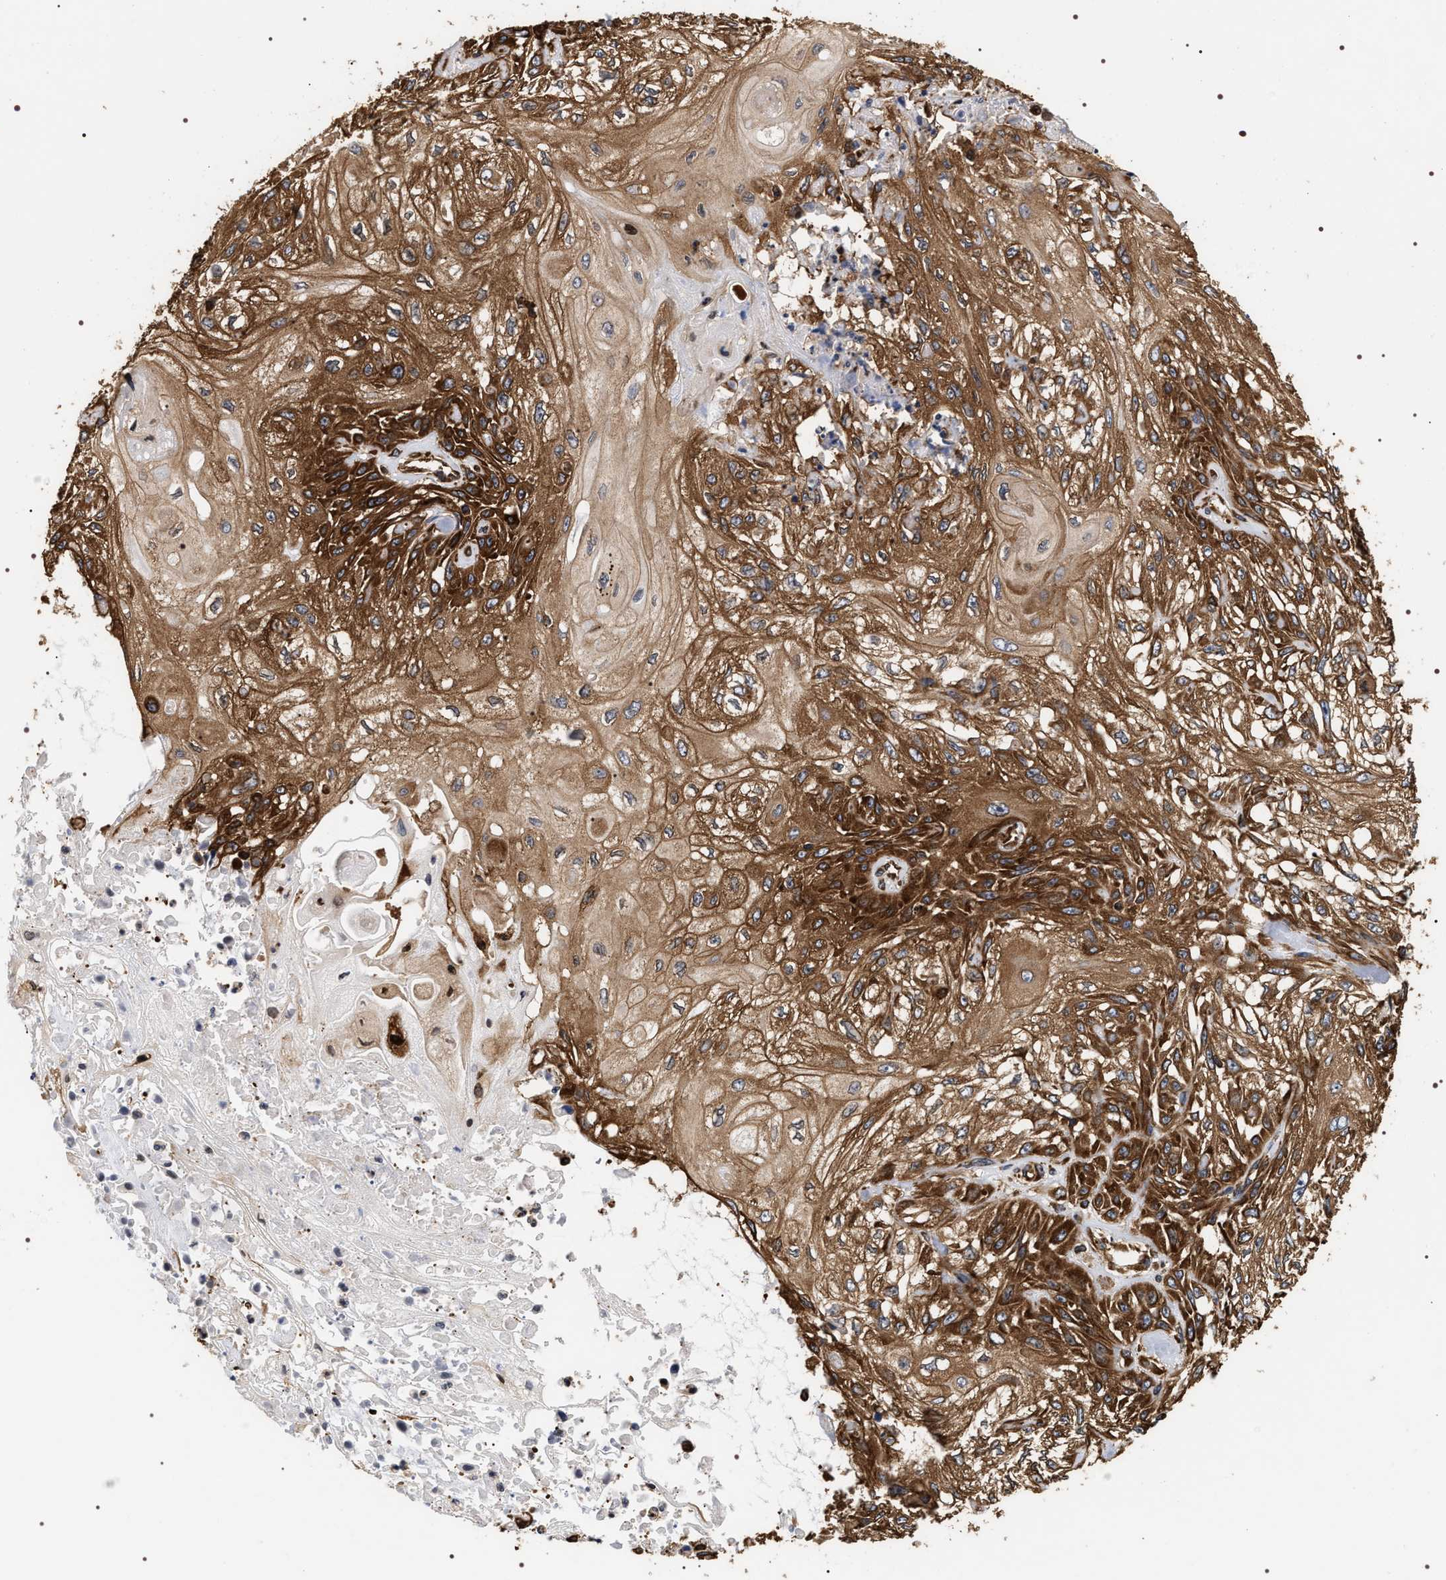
{"staining": {"intensity": "strong", "quantity": ">75%", "location": "cytoplasmic/membranous"}, "tissue": "skin cancer", "cell_type": "Tumor cells", "image_type": "cancer", "snomed": [{"axis": "morphology", "description": "Squamous cell carcinoma, NOS"}, {"axis": "morphology", "description": "Squamous cell carcinoma, metastatic, NOS"}, {"axis": "topography", "description": "Skin"}, {"axis": "topography", "description": "Lymph node"}], "caption": "This image exhibits metastatic squamous cell carcinoma (skin) stained with immunohistochemistry to label a protein in brown. The cytoplasmic/membranous of tumor cells show strong positivity for the protein. Nuclei are counter-stained blue.", "gene": "SERBP1", "patient": {"sex": "male", "age": 75}}